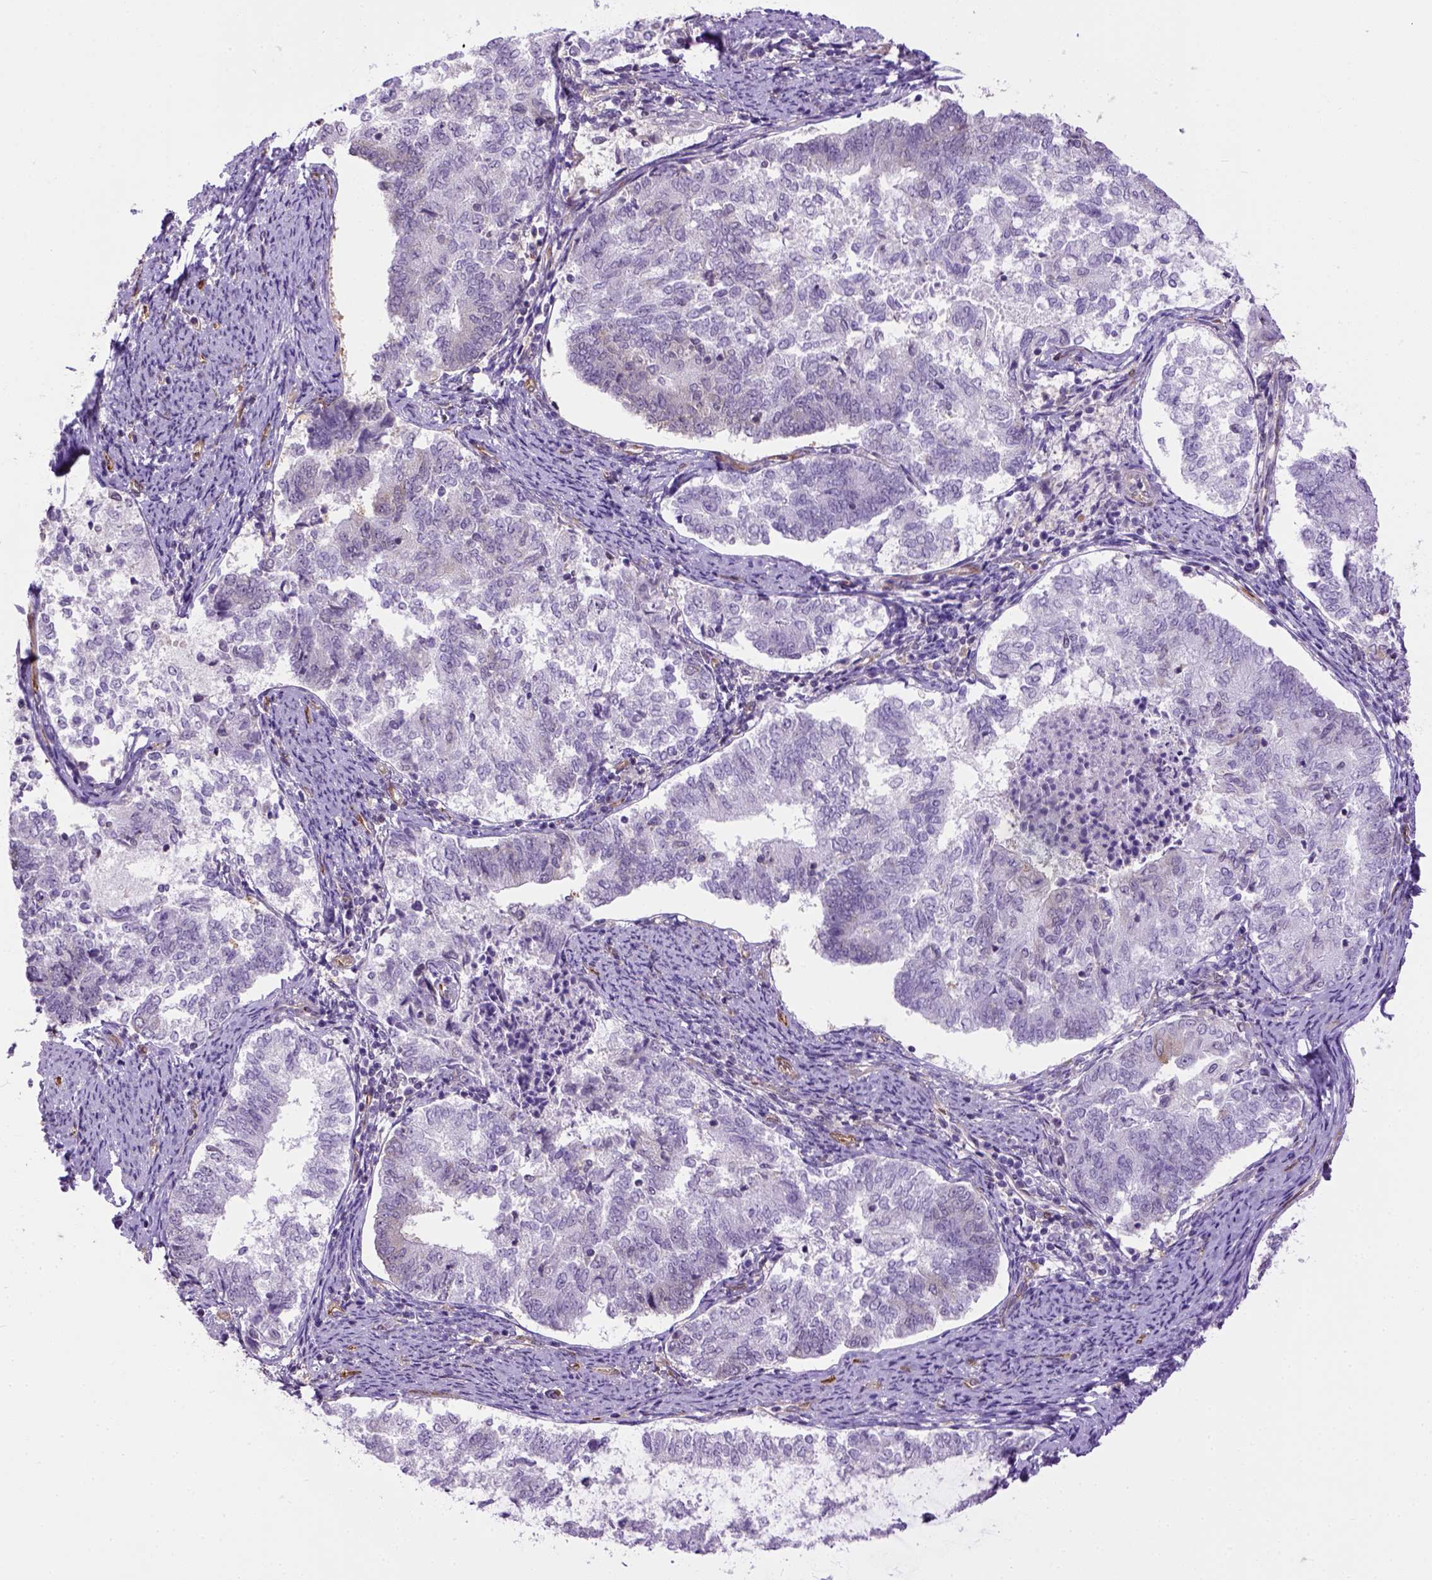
{"staining": {"intensity": "negative", "quantity": "none", "location": "none"}, "tissue": "endometrial cancer", "cell_type": "Tumor cells", "image_type": "cancer", "snomed": [{"axis": "morphology", "description": "Adenocarcinoma, NOS"}, {"axis": "topography", "description": "Endometrium"}], "caption": "Immunohistochemical staining of human endometrial adenocarcinoma displays no significant staining in tumor cells.", "gene": "KAZN", "patient": {"sex": "female", "age": 65}}